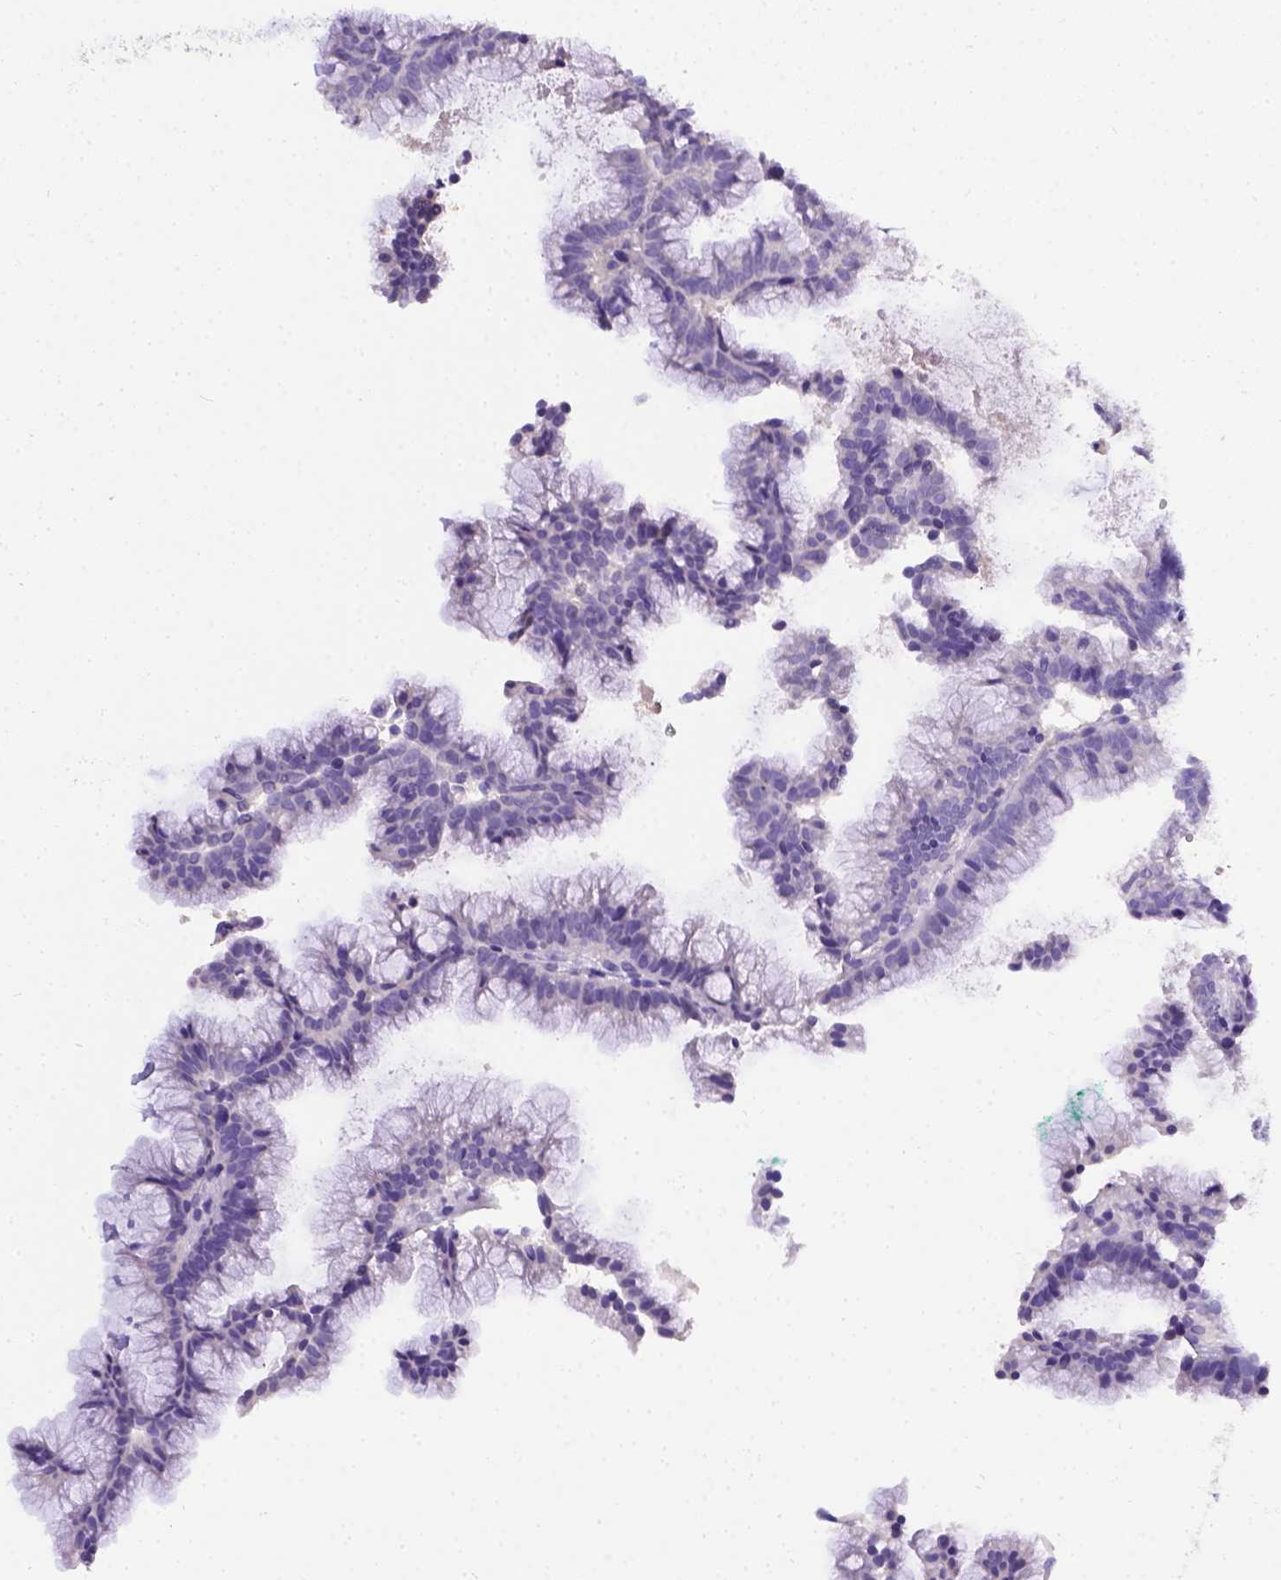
{"staining": {"intensity": "negative", "quantity": "none", "location": "none"}, "tissue": "colorectal cancer", "cell_type": "Tumor cells", "image_type": "cancer", "snomed": [{"axis": "morphology", "description": "Adenocarcinoma, NOS"}, {"axis": "topography", "description": "Colon"}], "caption": "This is an IHC micrograph of human colorectal cancer. There is no positivity in tumor cells.", "gene": "B3GAT1", "patient": {"sex": "female", "age": 78}}